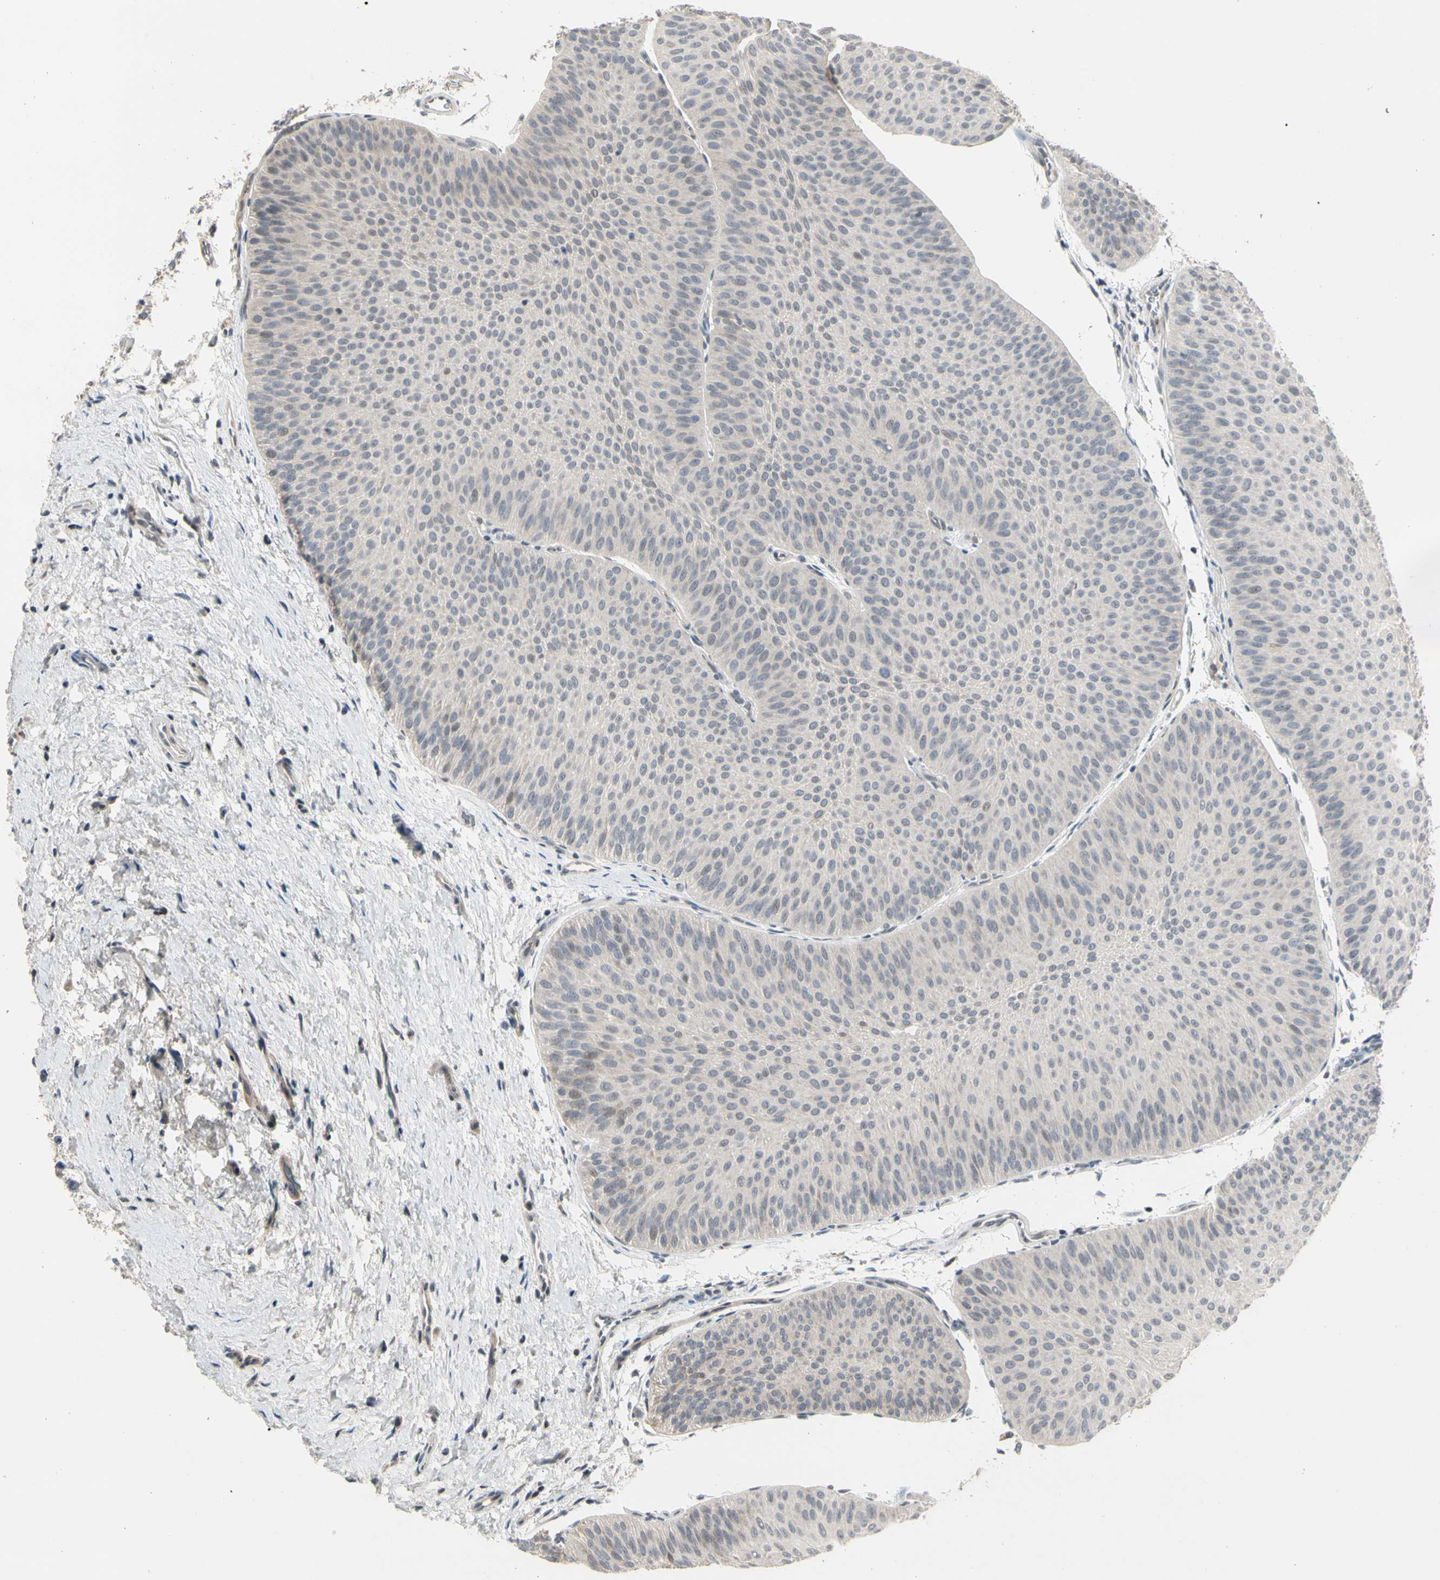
{"staining": {"intensity": "negative", "quantity": "none", "location": "none"}, "tissue": "urothelial cancer", "cell_type": "Tumor cells", "image_type": "cancer", "snomed": [{"axis": "morphology", "description": "Urothelial carcinoma, Low grade"}, {"axis": "topography", "description": "Urinary bladder"}], "caption": "A photomicrograph of urothelial cancer stained for a protein reveals no brown staining in tumor cells.", "gene": "GREM1", "patient": {"sex": "female", "age": 60}}